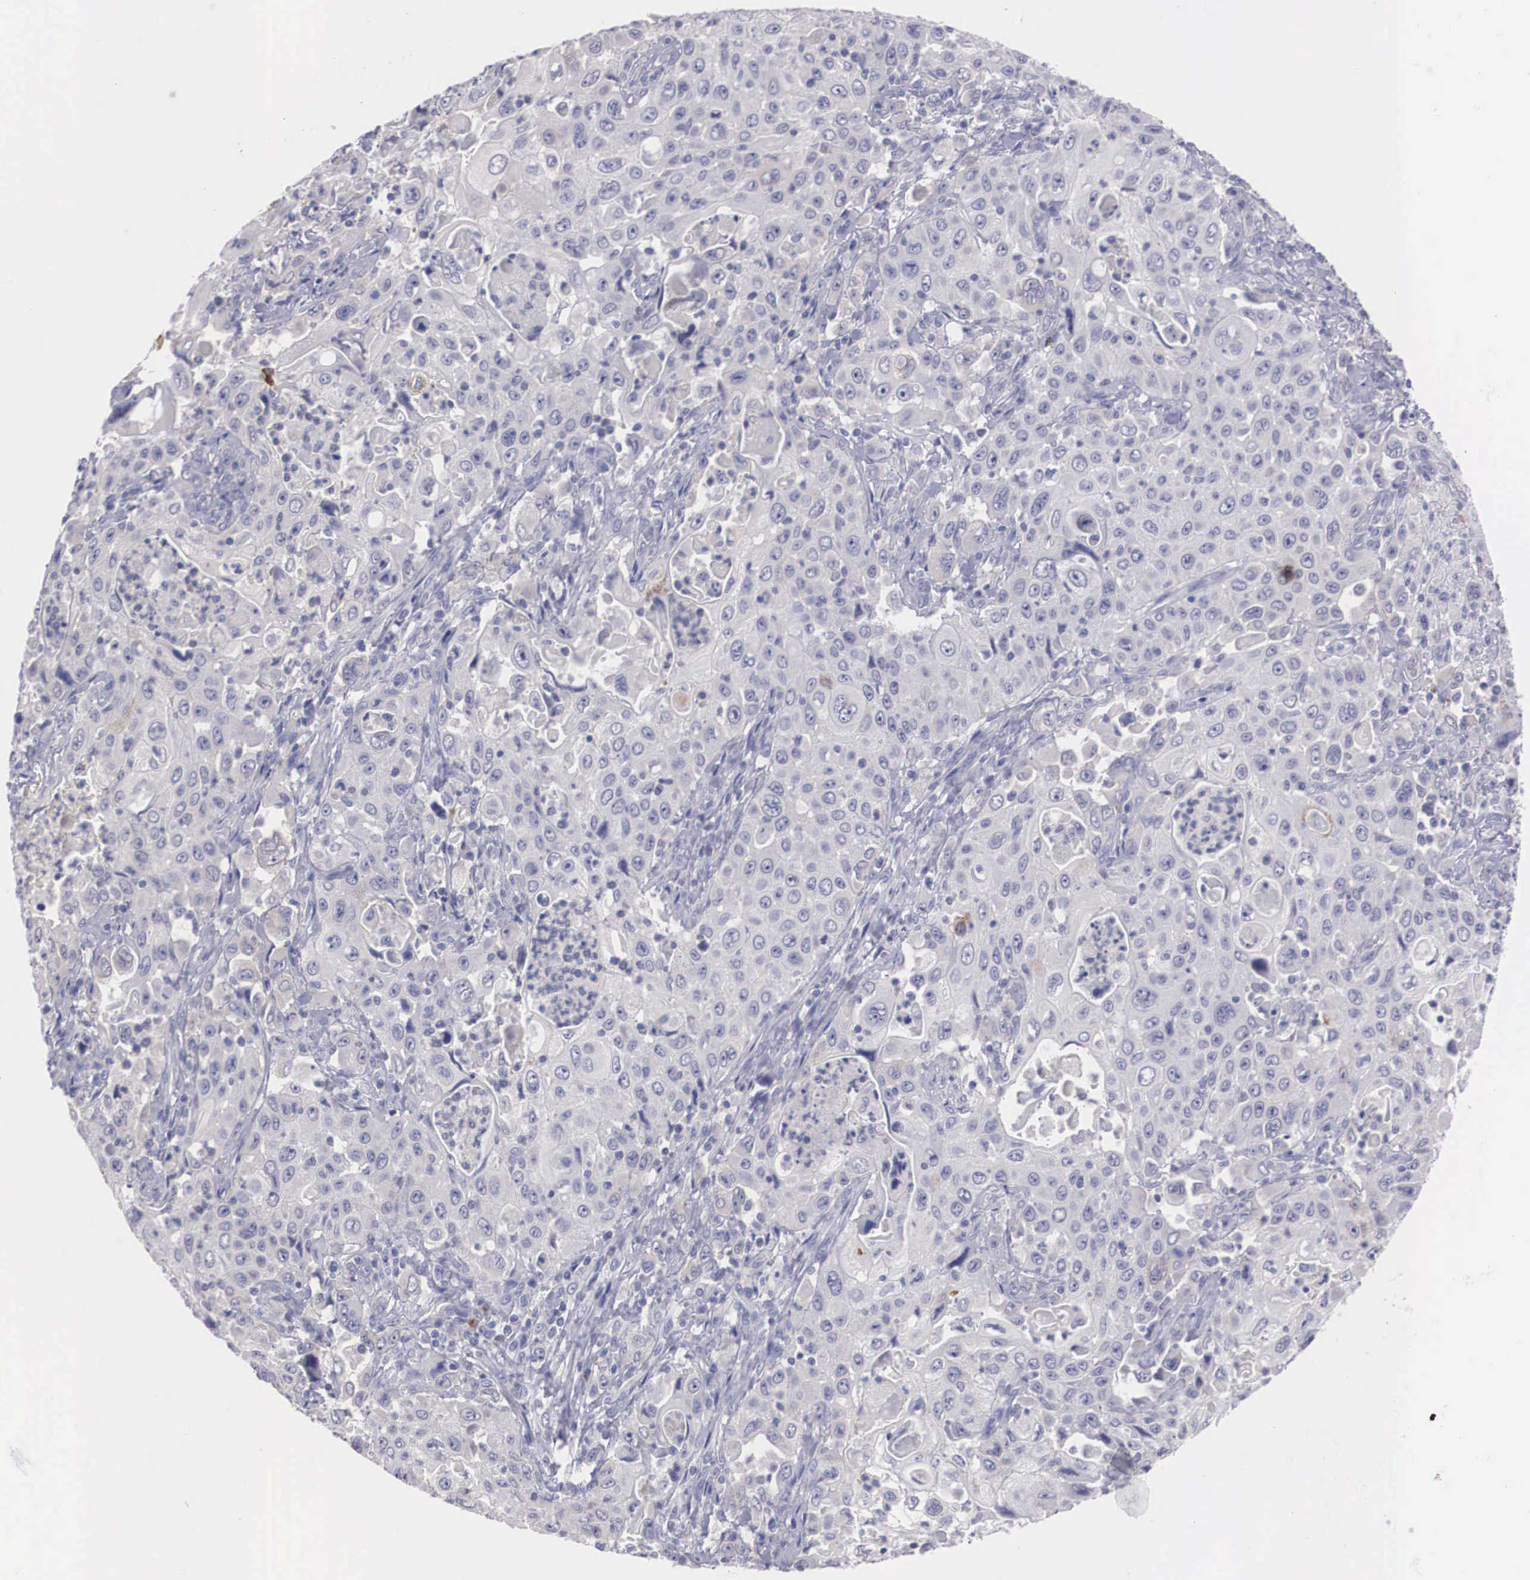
{"staining": {"intensity": "negative", "quantity": "none", "location": "none"}, "tissue": "pancreatic cancer", "cell_type": "Tumor cells", "image_type": "cancer", "snomed": [{"axis": "morphology", "description": "Adenocarcinoma, NOS"}, {"axis": "topography", "description": "Pancreas"}], "caption": "Immunohistochemical staining of pancreatic adenocarcinoma shows no significant staining in tumor cells.", "gene": "REPS2", "patient": {"sex": "male", "age": 70}}